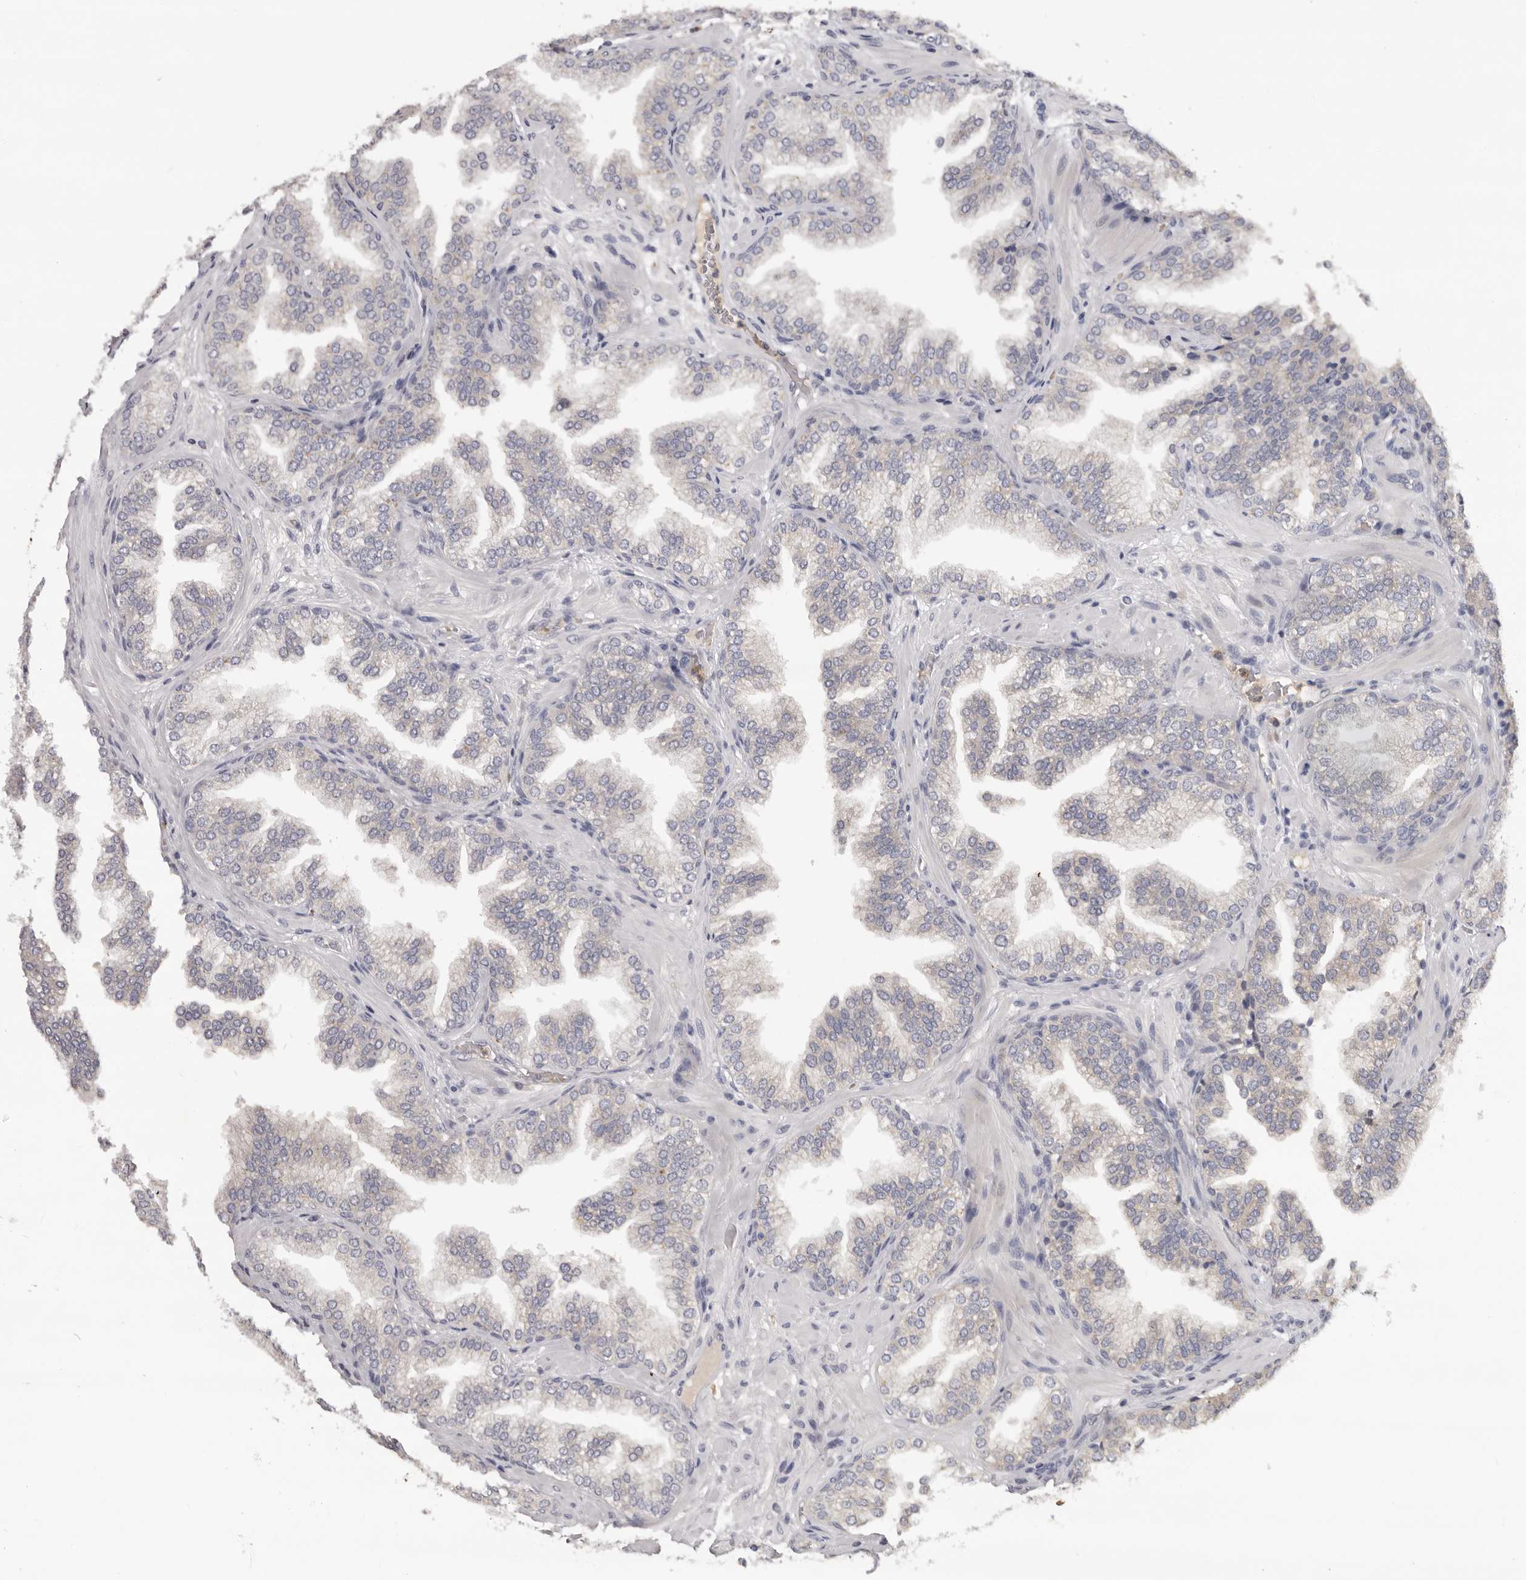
{"staining": {"intensity": "negative", "quantity": "none", "location": "none"}, "tissue": "prostate cancer", "cell_type": "Tumor cells", "image_type": "cancer", "snomed": [{"axis": "morphology", "description": "Adenocarcinoma, High grade"}, {"axis": "topography", "description": "Prostate"}], "caption": "Photomicrograph shows no significant protein expression in tumor cells of high-grade adenocarcinoma (prostate).", "gene": "KIF2B", "patient": {"sex": "male", "age": 58}}